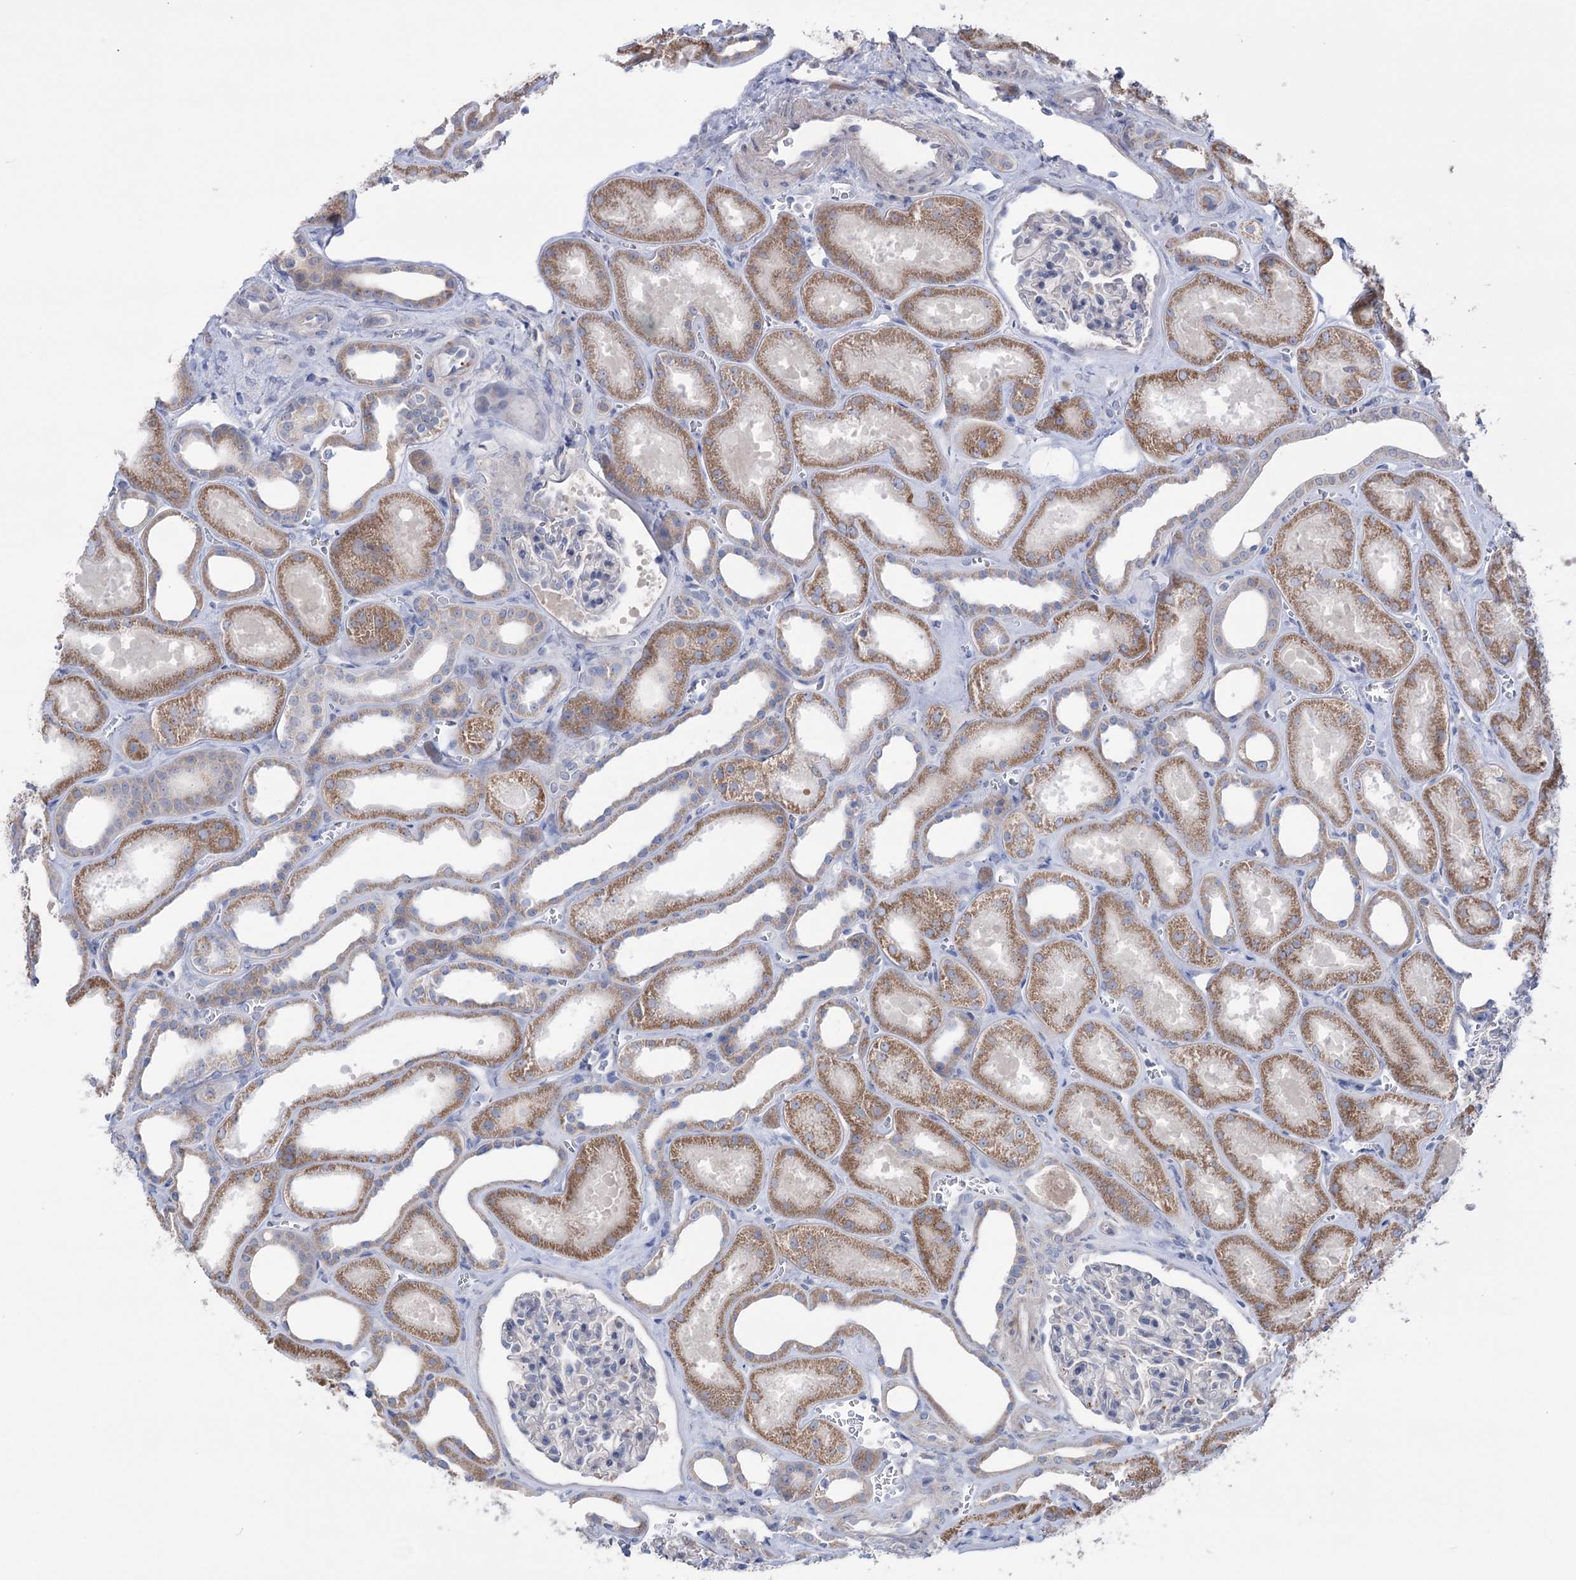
{"staining": {"intensity": "negative", "quantity": "none", "location": "none"}, "tissue": "kidney", "cell_type": "Cells in glomeruli", "image_type": "normal", "snomed": [{"axis": "morphology", "description": "Normal tissue, NOS"}, {"axis": "morphology", "description": "Adenocarcinoma, NOS"}, {"axis": "topography", "description": "Kidney"}], "caption": "Immunohistochemistry of benign human kidney exhibits no staining in cells in glomeruli.", "gene": "MTCH2", "patient": {"sex": "female", "age": 68}}